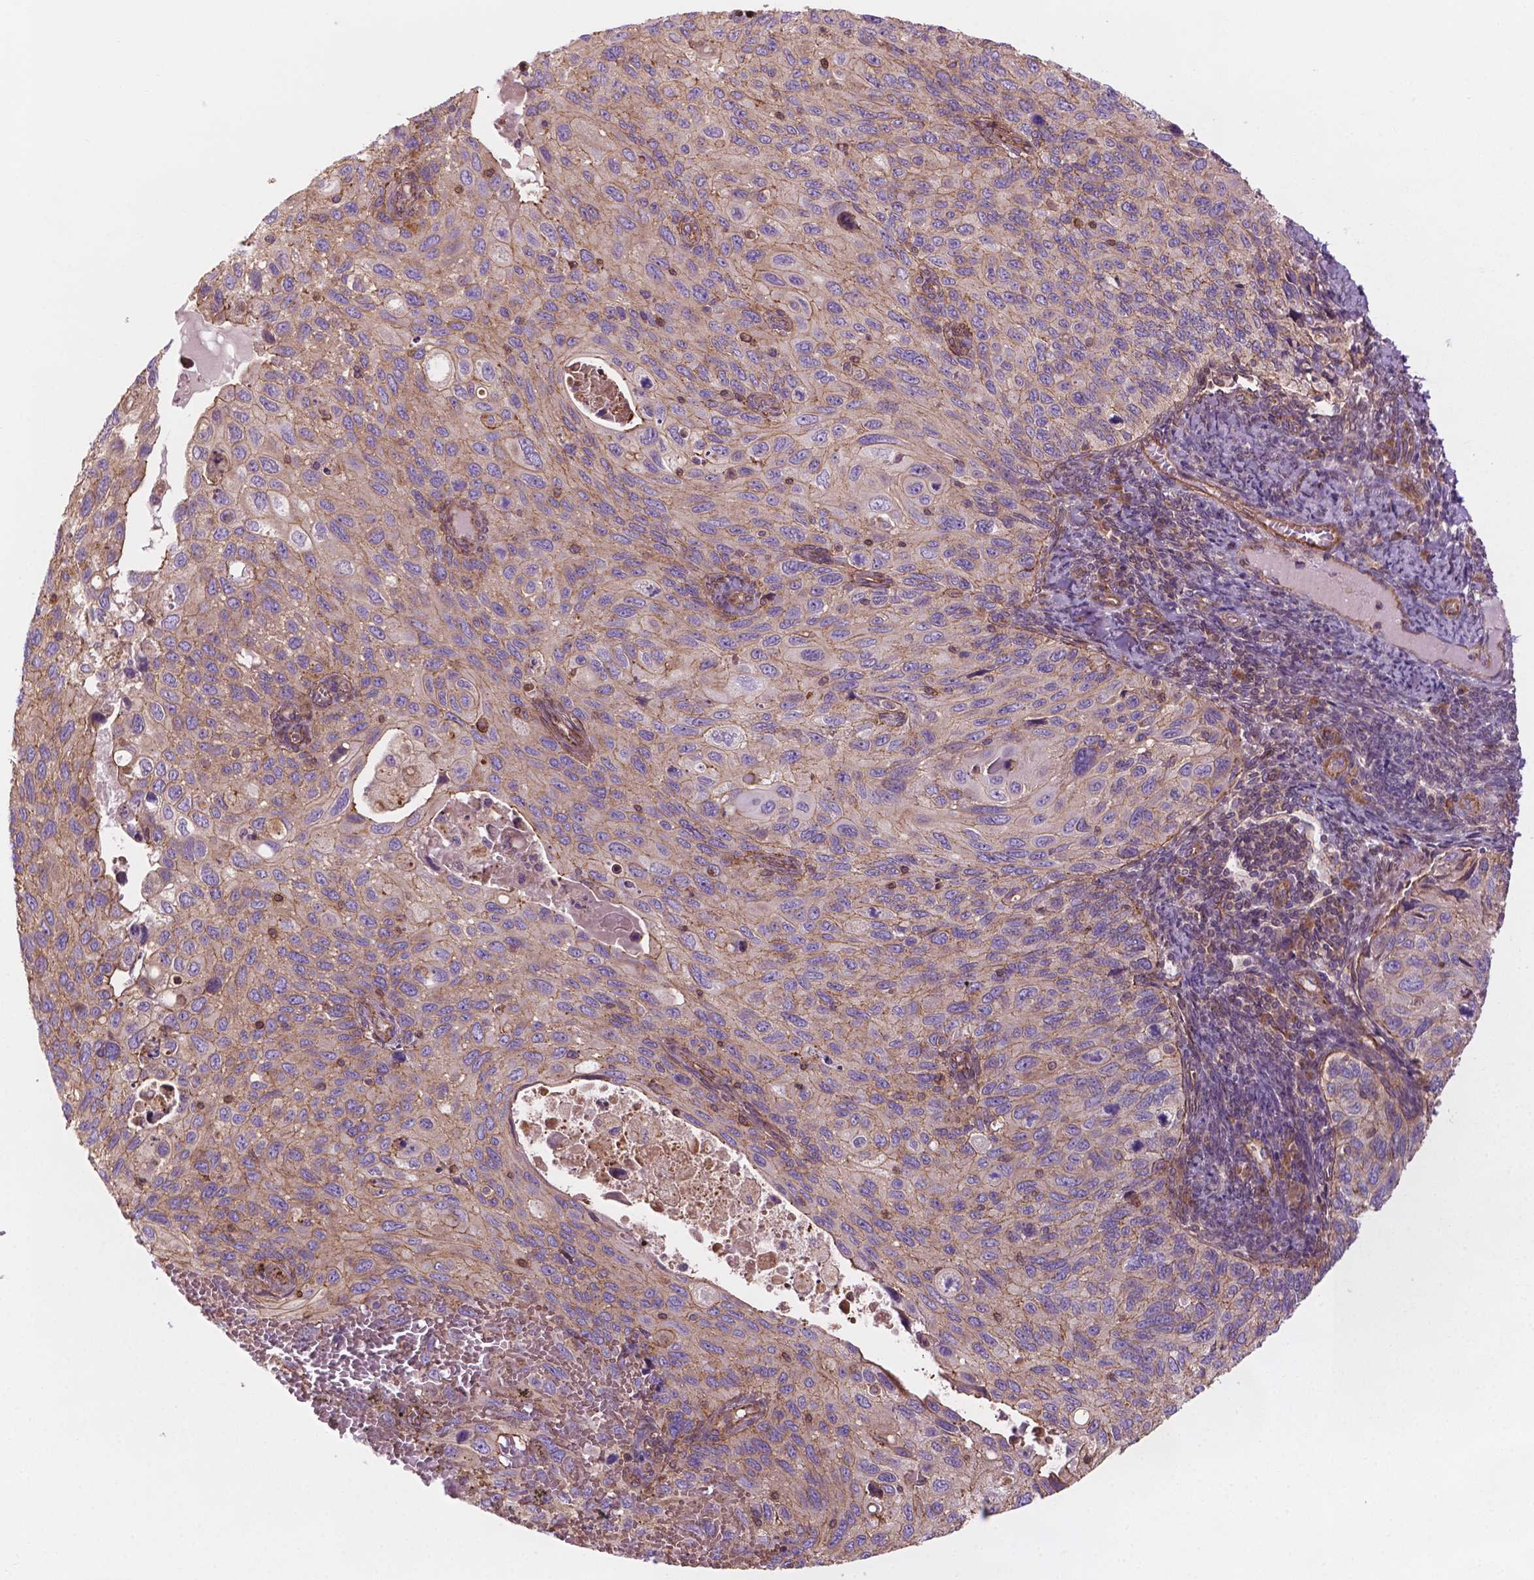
{"staining": {"intensity": "moderate", "quantity": "25%-75%", "location": "cytoplasmic/membranous"}, "tissue": "cervical cancer", "cell_type": "Tumor cells", "image_type": "cancer", "snomed": [{"axis": "morphology", "description": "Squamous cell carcinoma, NOS"}, {"axis": "topography", "description": "Cervix"}], "caption": "This histopathology image displays cervical cancer (squamous cell carcinoma) stained with immunohistochemistry (IHC) to label a protein in brown. The cytoplasmic/membranous of tumor cells show moderate positivity for the protein. Nuclei are counter-stained blue.", "gene": "SURF4", "patient": {"sex": "female", "age": 70}}